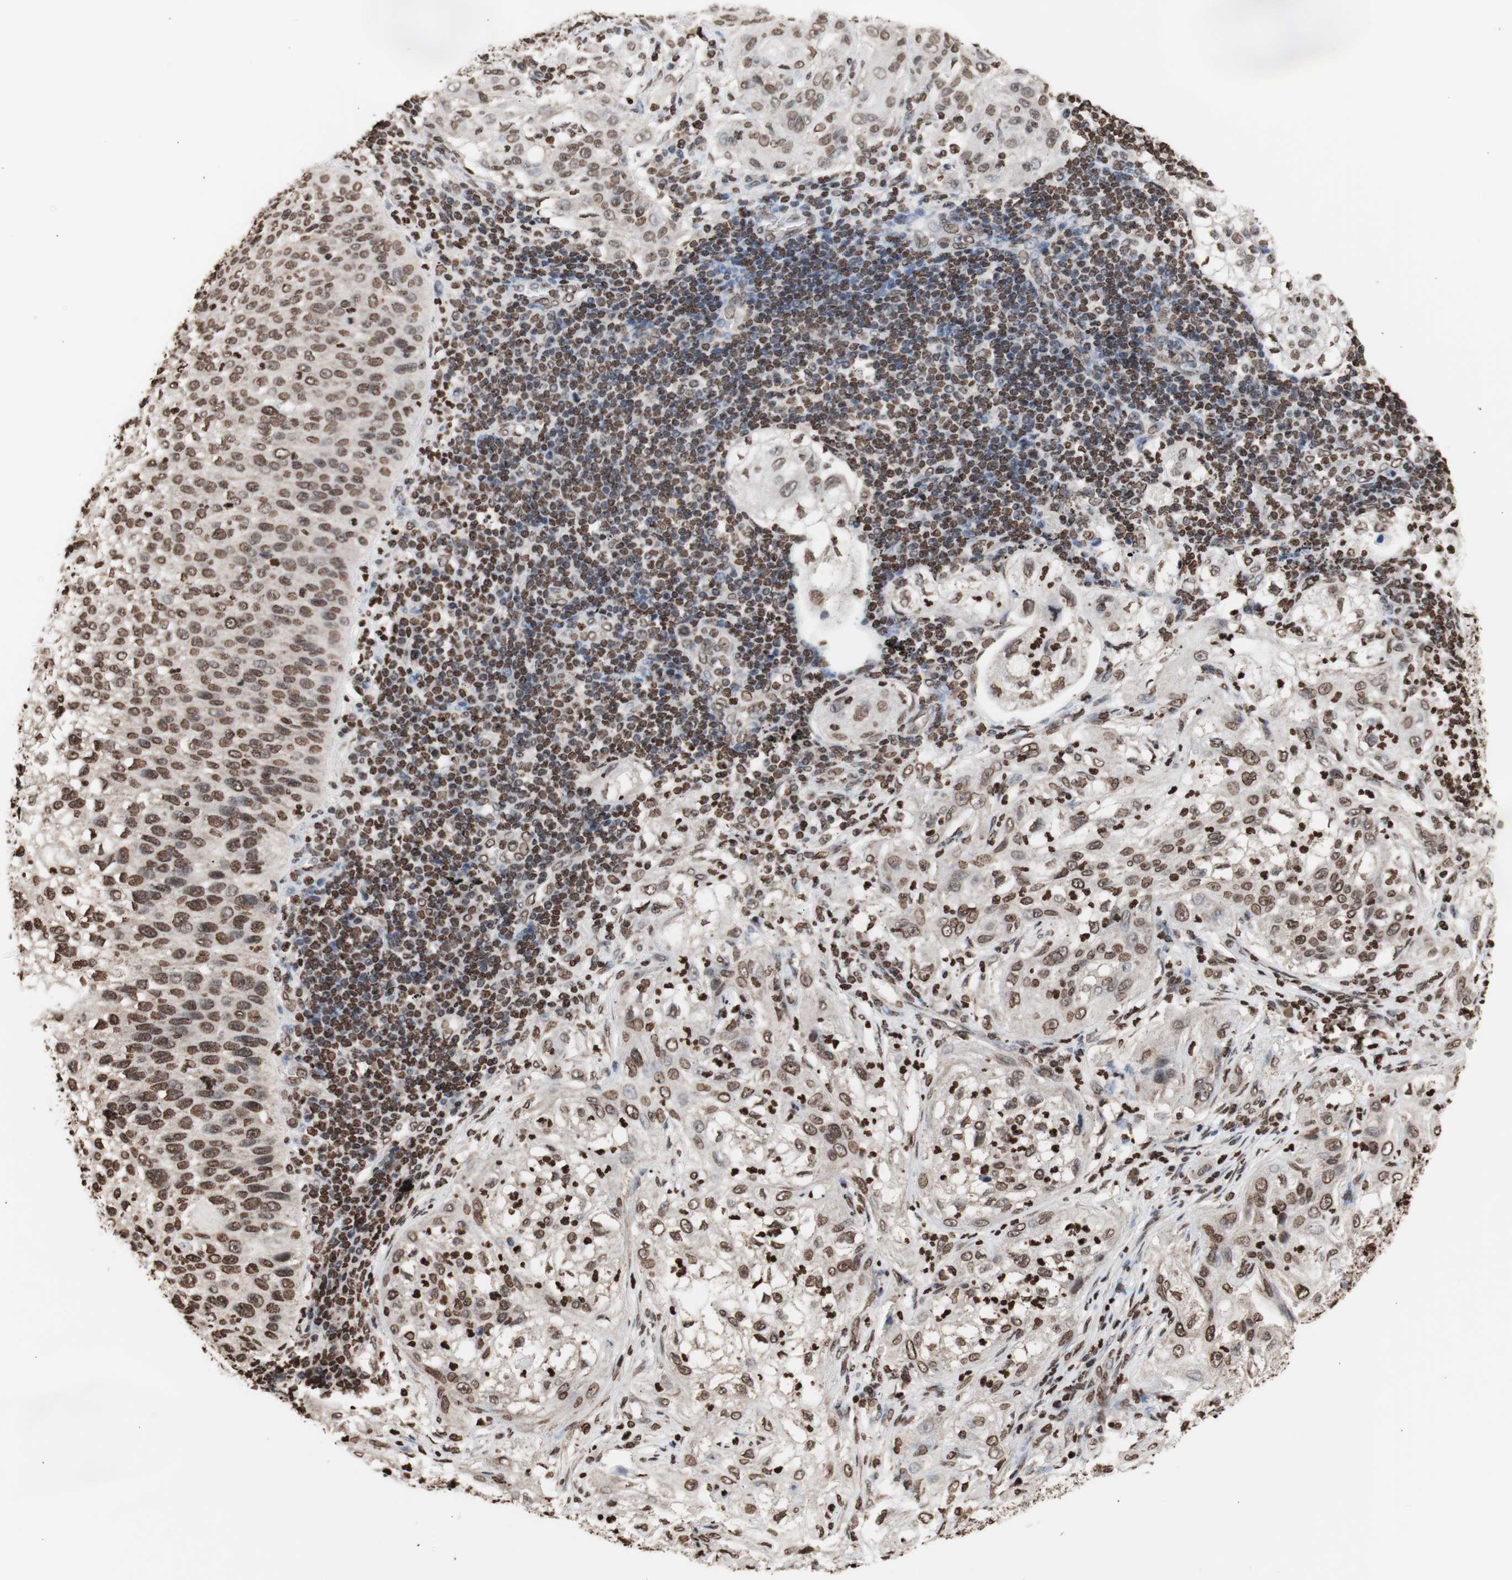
{"staining": {"intensity": "moderate", "quantity": ">75%", "location": "cytoplasmic/membranous,nuclear"}, "tissue": "lung cancer", "cell_type": "Tumor cells", "image_type": "cancer", "snomed": [{"axis": "morphology", "description": "Inflammation, NOS"}, {"axis": "morphology", "description": "Squamous cell carcinoma, NOS"}, {"axis": "topography", "description": "Lymph node"}, {"axis": "topography", "description": "Soft tissue"}, {"axis": "topography", "description": "Lung"}], "caption": "Moderate cytoplasmic/membranous and nuclear positivity is appreciated in about >75% of tumor cells in lung cancer (squamous cell carcinoma).", "gene": "SNAI2", "patient": {"sex": "male", "age": 66}}